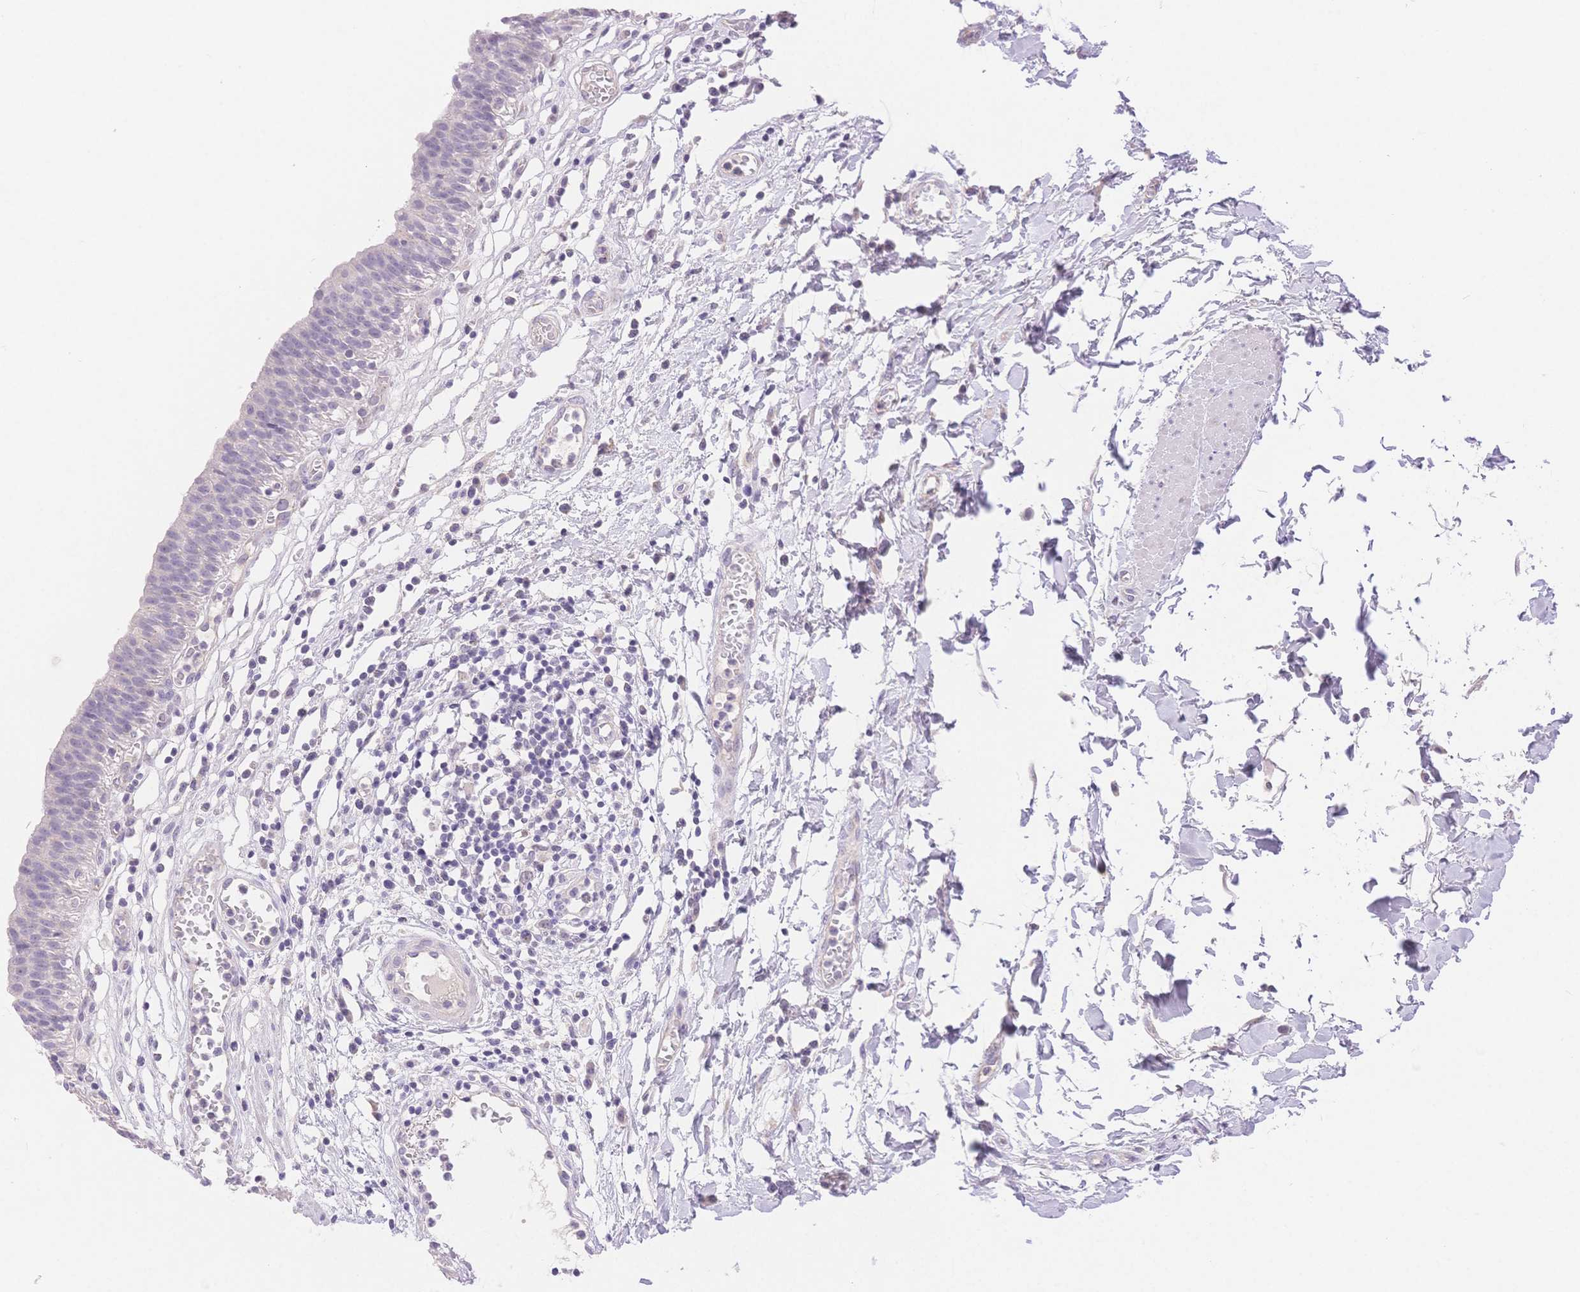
{"staining": {"intensity": "negative", "quantity": "none", "location": "none"}, "tissue": "urinary bladder", "cell_type": "Urothelial cells", "image_type": "normal", "snomed": [{"axis": "morphology", "description": "Normal tissue, NOS"}, {"axis": "topography", "description": "Urinary bladder"}], "caption": "Immunohistochemistry of unremarkable human urinary bladder displays no expression in urothelial cells.", "gene": "MYOM1", "patient": {"sex": "male", "age": 64}}